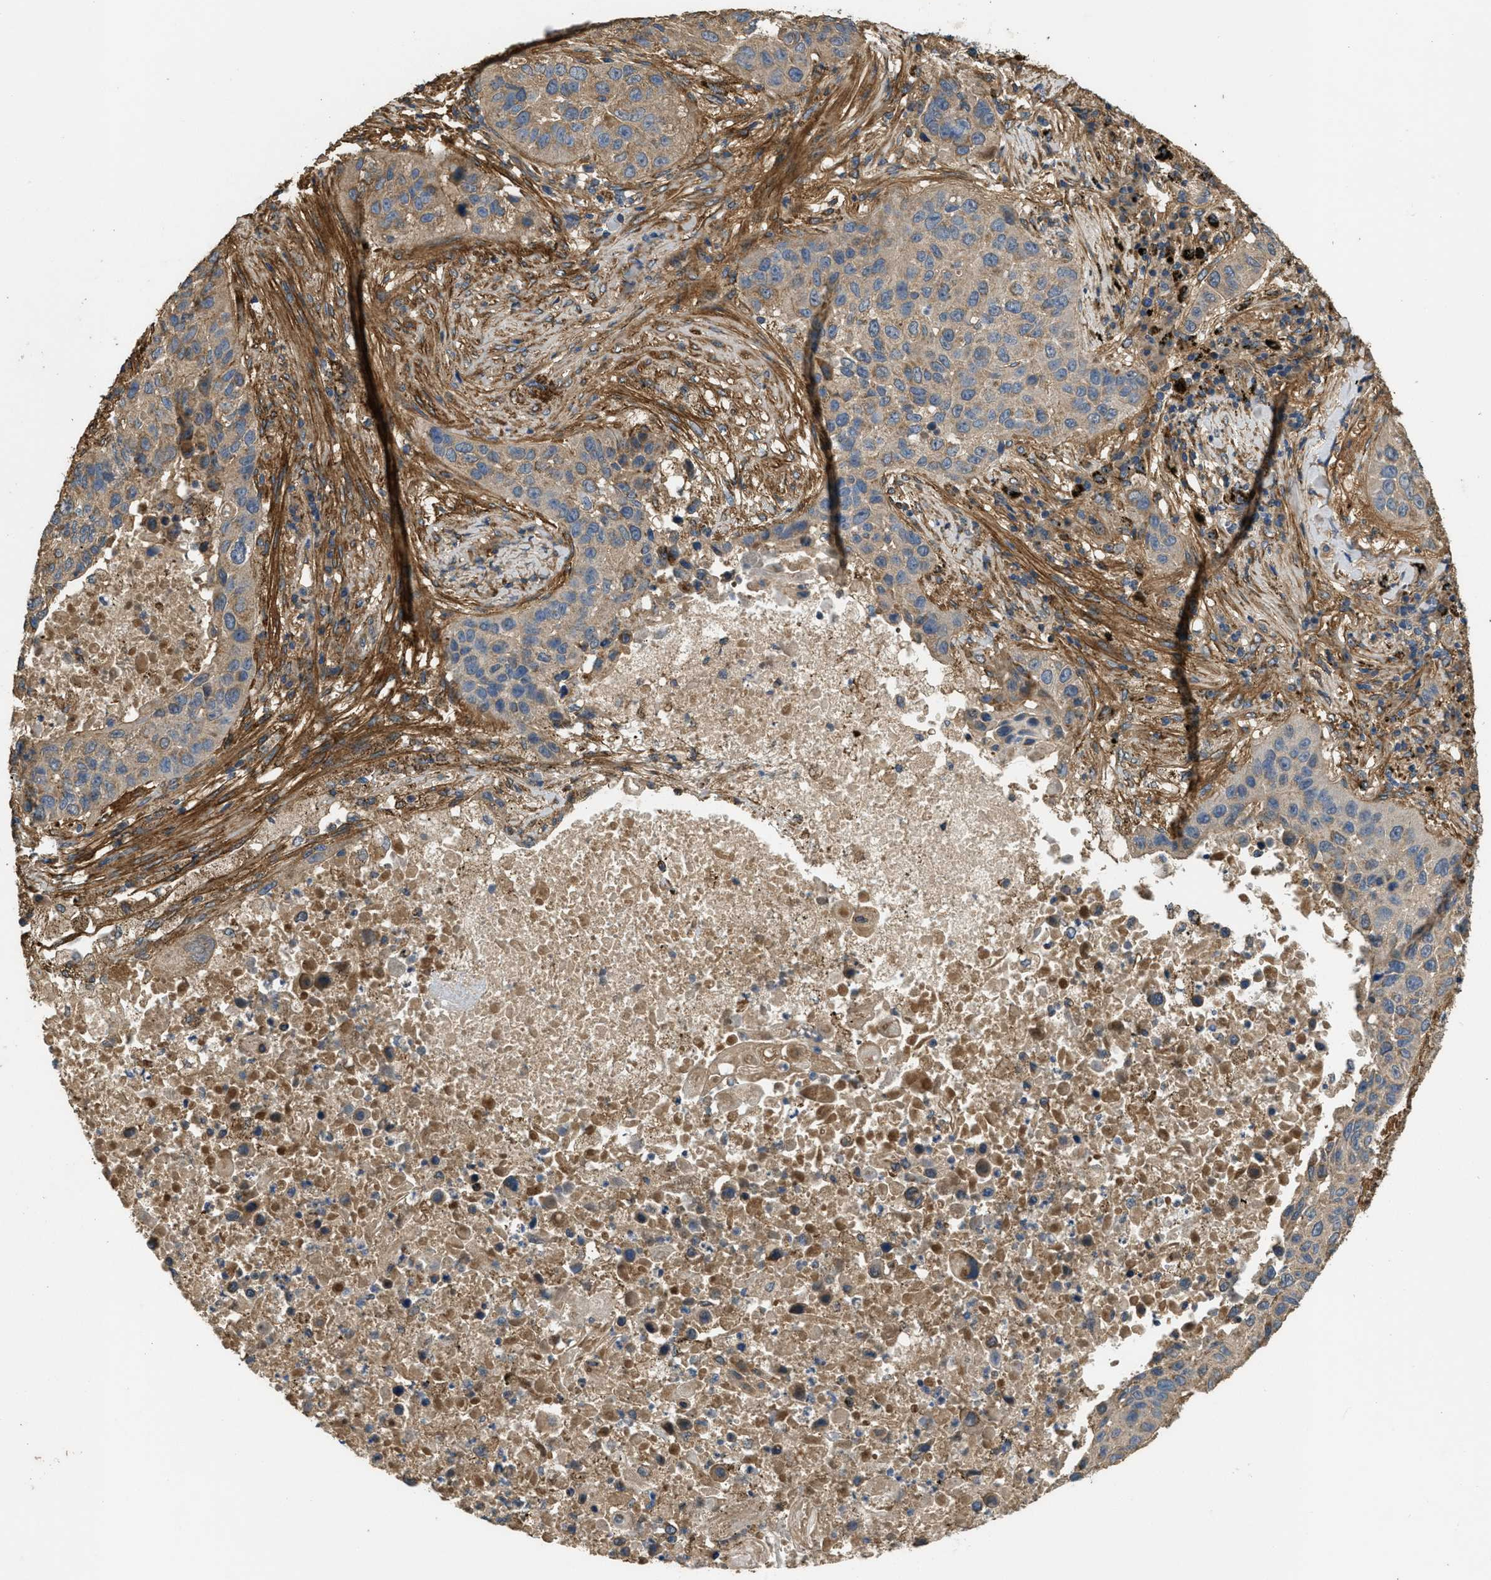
{"staining": {"intensity": "weak", "quantity": "25%-75%", "location": "cytoplasmic/membranous"}, "tissue": "lung cancer", "cell_type": "Tumor cells", "image_type": "cancer", "snomed": [{"axis": "morphology", "description": "Squamous cell carcinoma, NOS"}, {"axis": "topography", "description": "Lung"}], "caption": "An immunohistochemistry (IHC) histopathology image of tumor tissue is shown. Protein staining in brown labels weak cytoplasmic/membranous positivity in lung cancer (squamous cell carcinoma) within tumor cells.", "gene": "THBS2", "patient": {"sex": "male", "age": 57}}